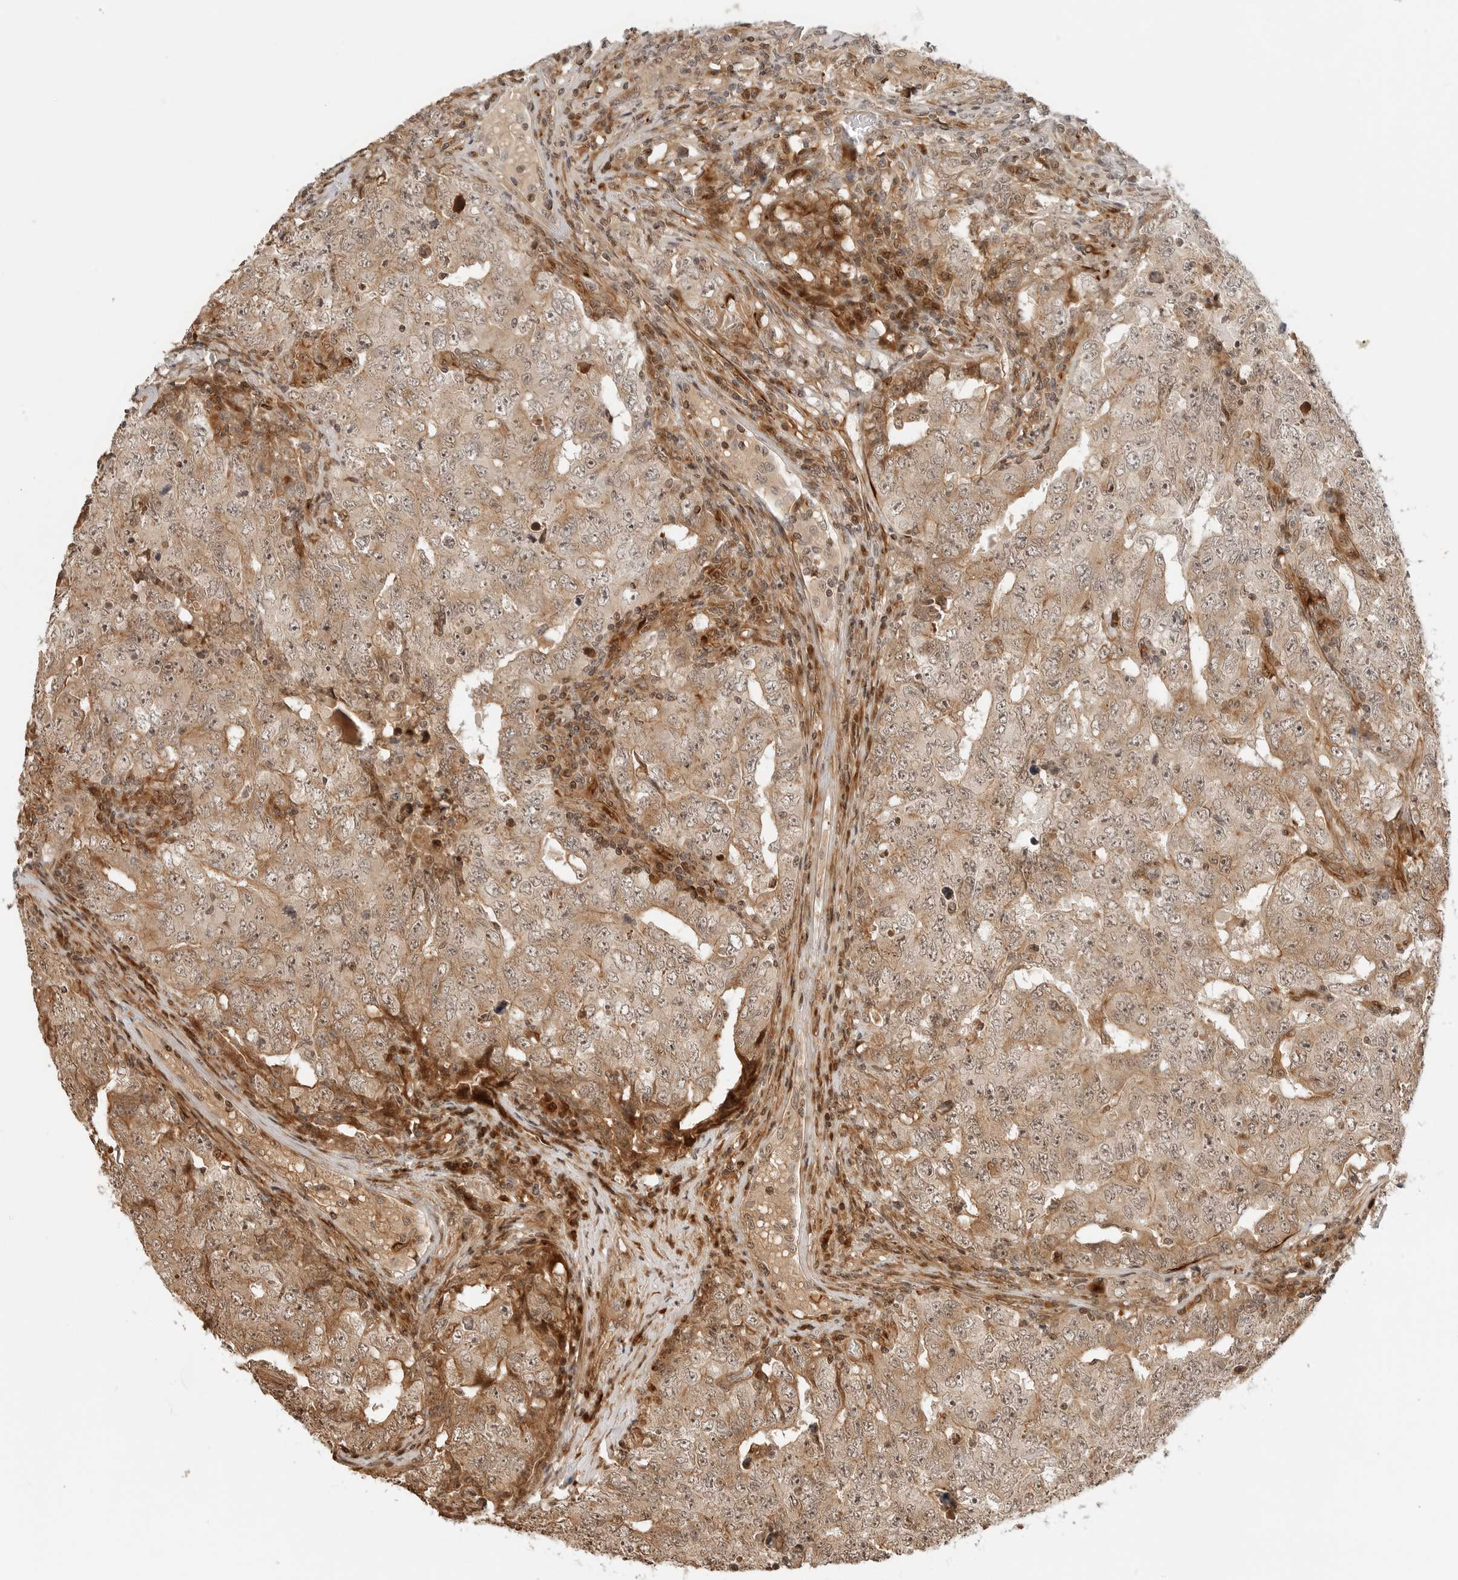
{"staining": {"intensity": "weak", "quantity": ">75%", "location": "cytoplasmic/membranous,nuclear"}, "tissue": "testis cancer", "cell_type": "Tumor cells", "image_type": "cancer", "snomed": [{"axis": "morphology", "description": "Carcinoma, Embryonal, NOS"}, {"axis": "topography", "description": "Testis"}], "caption": "This micrograph reveals immunohistochemistry staining of human testis embryonal carcinoma, with low weak cytoplasmic/membranous and nuclear staining in approximately >75% of tumor cells.", "gene": "GEM", "patient": {"sex": "male", "age": 26}}